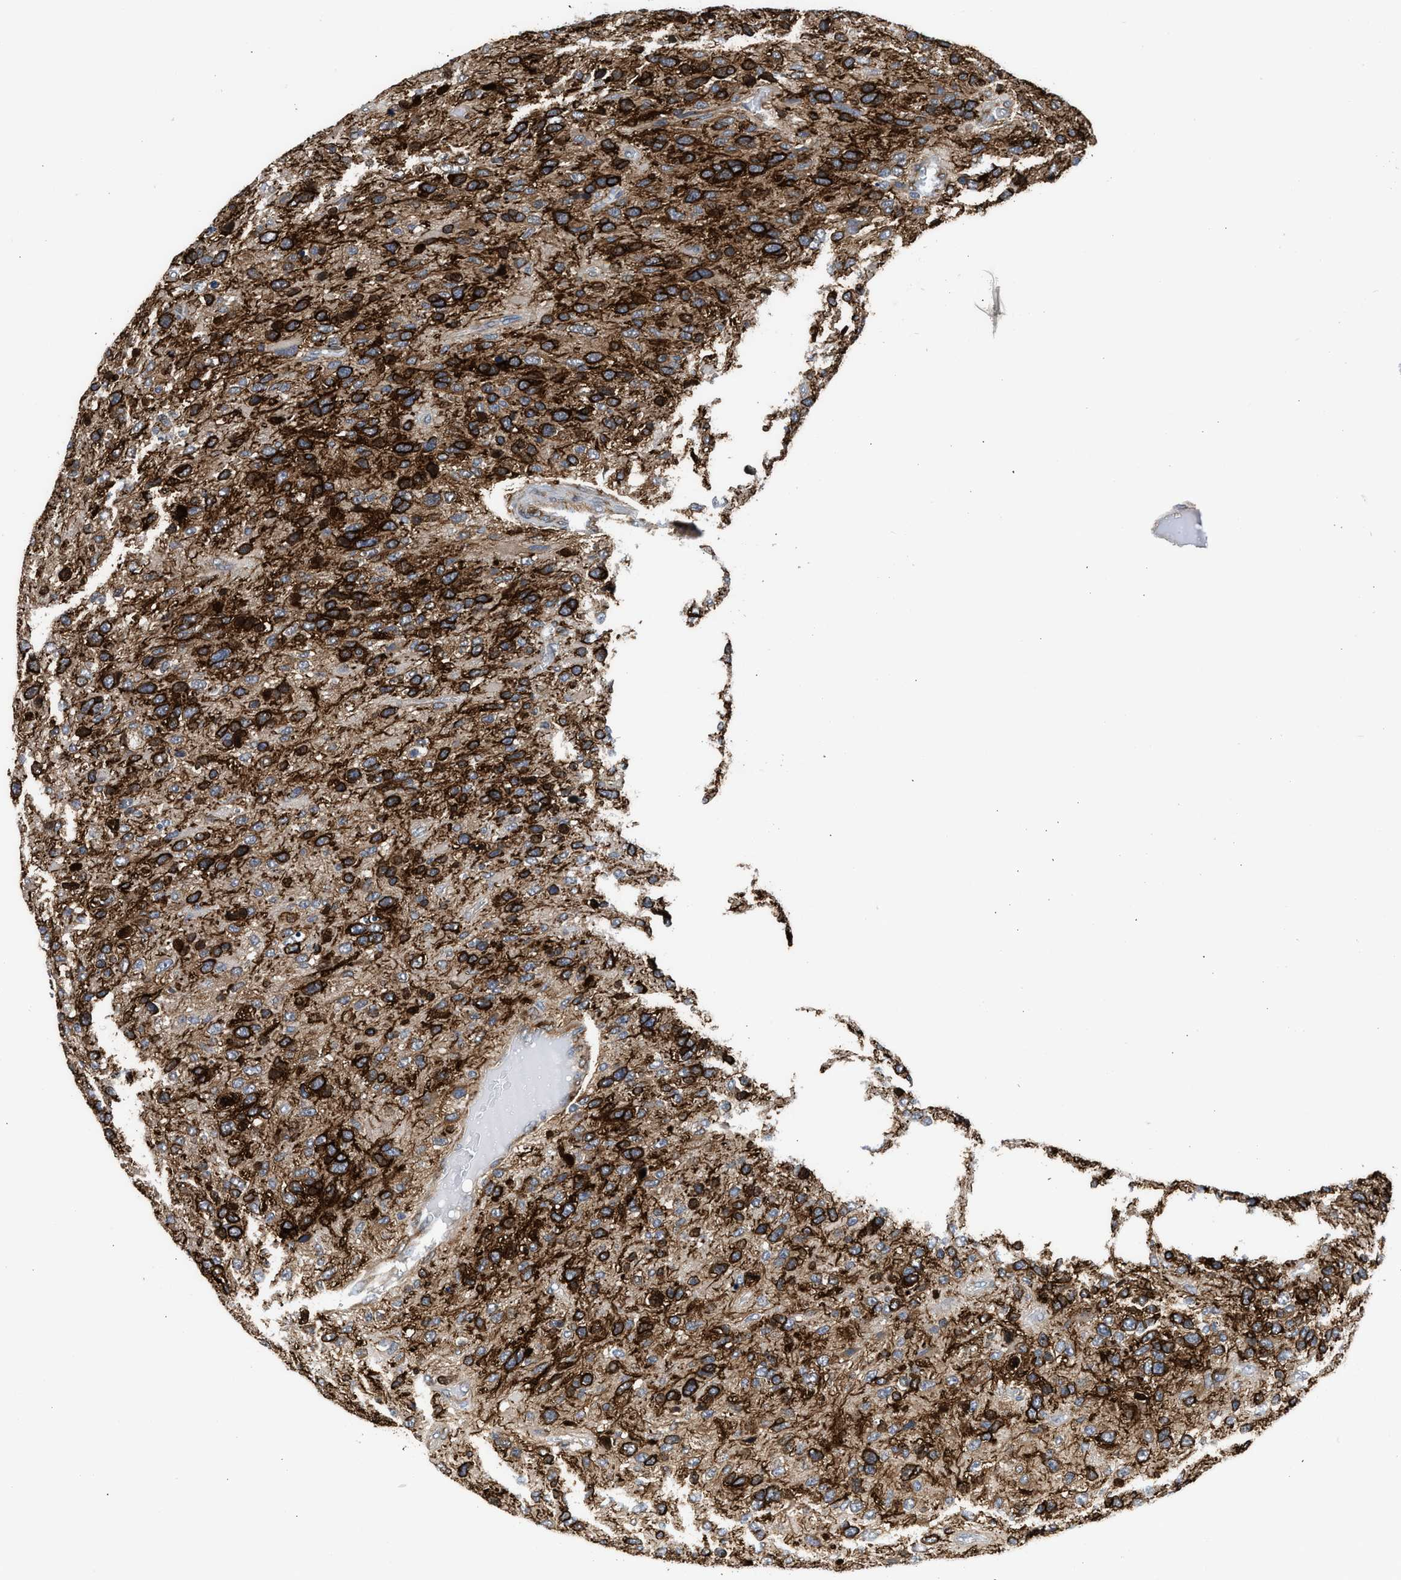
{"staining": {"intensity": "strong", "quantity": ">75%", "location": "cytoplasmic/membranous"}, "tissue": "glioma", "cell_type": "Tumor cells", "image_type": "cancer", "snomed": [{"axis": "morphology", "description": "Glioma, malignant, High grade"}, {"axis": "topography", "description": "Brain"}], "caption": "Protein analysis of glioma tissue exhibits strong cytoplasmic/membranous expression in approximately >75% of tumor cells.", "gene": "POLG2", "patient": {"sex": "female", "age": 58}}